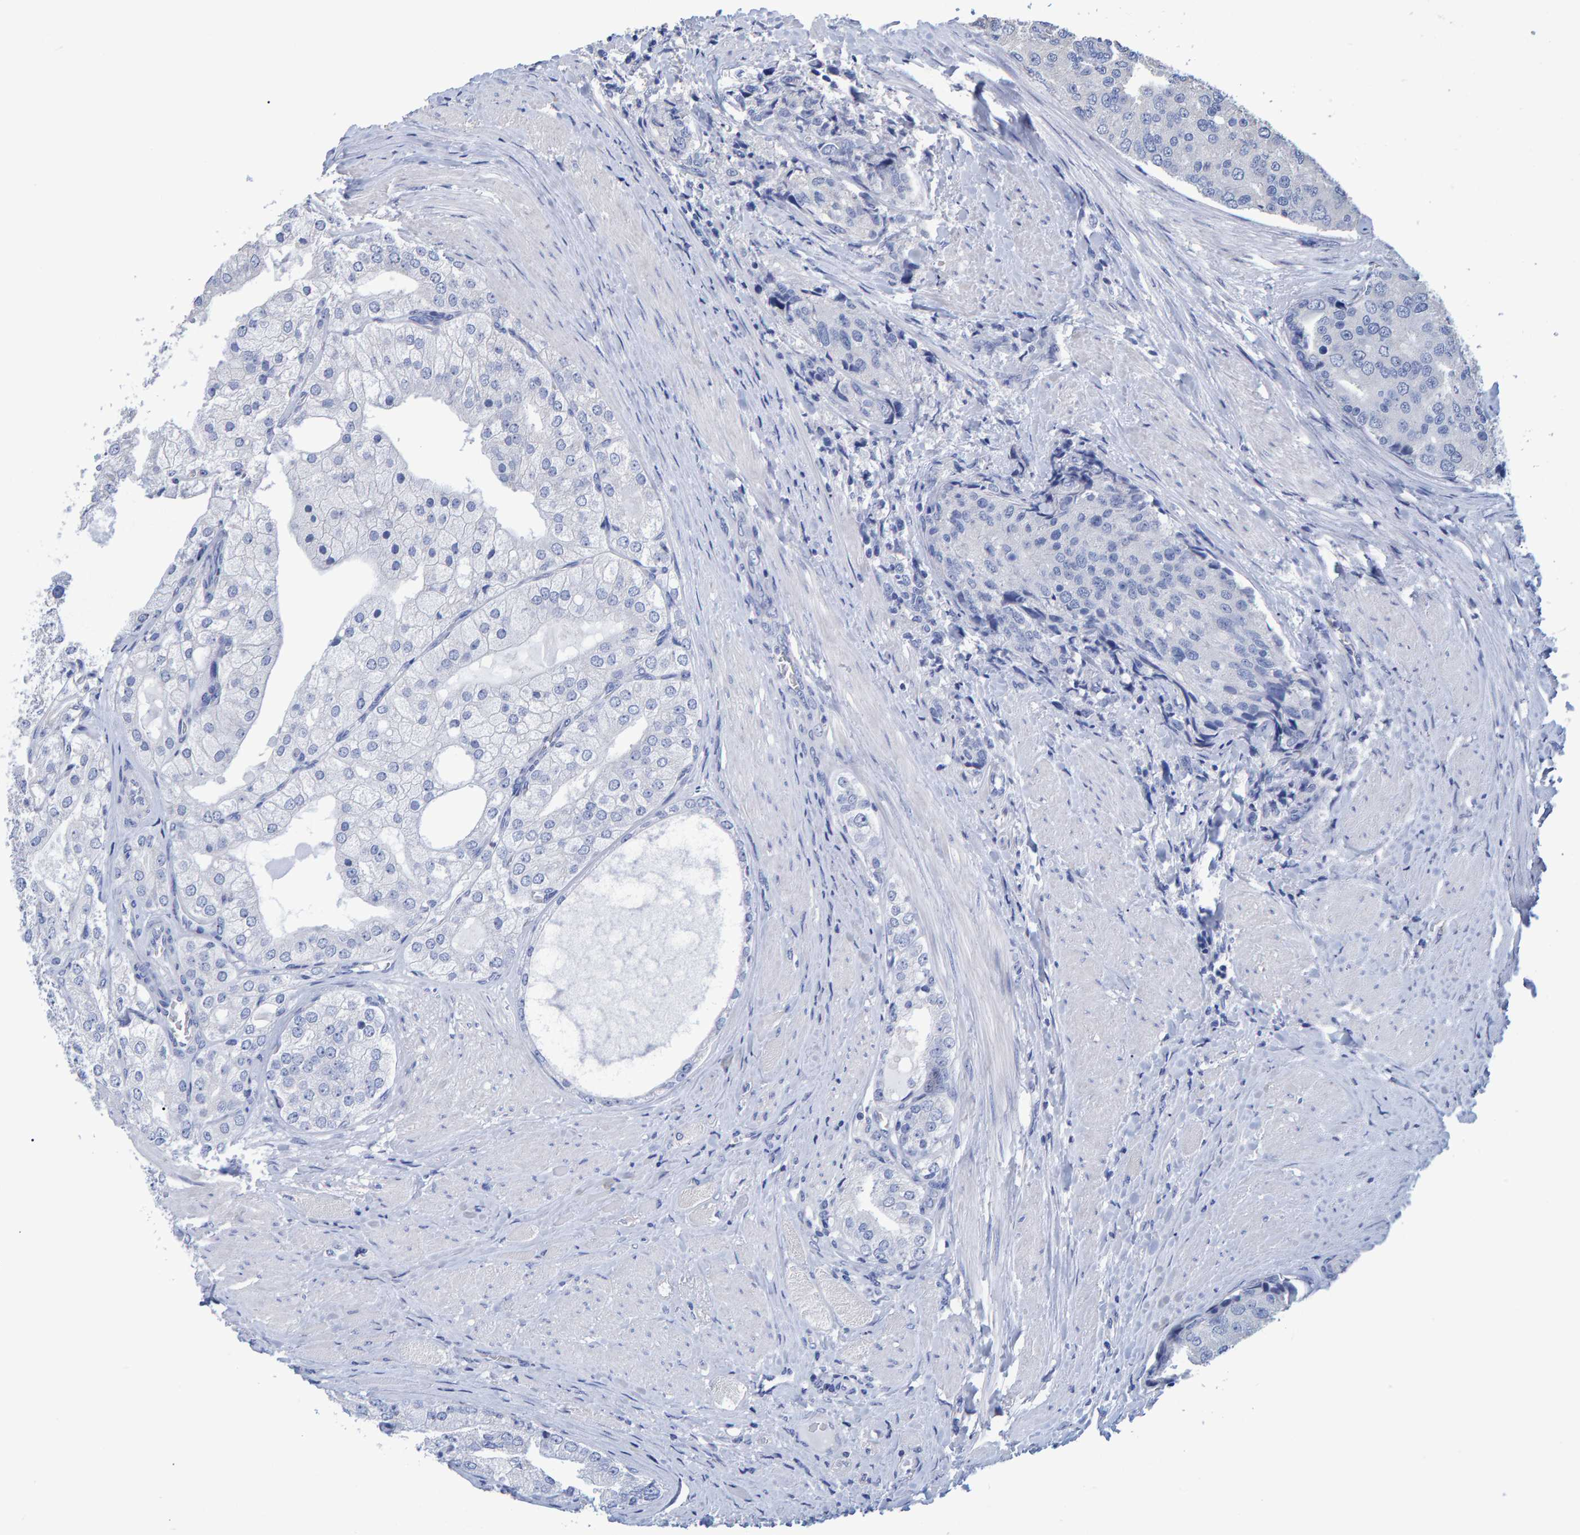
{"staining": {"intensity": "negative", "quantity": "none", "location": "none"}, "tissue": "prostate cancer", "cell_type": "Tumor cells", "image_type": "cancer", "snomed": [{"axis": "morphology", "description": "Adenocarcinoma, High grade"}, {"axis": "topography", "description": "Prostate"}], "caption": "High power microscopy image of an immunohistochemistry (IHC) image of prostate cancer, revealing no significant staining in tumor cells.", "gene": "HEMGN", "patient": {"sex": "male", "age": 50}}